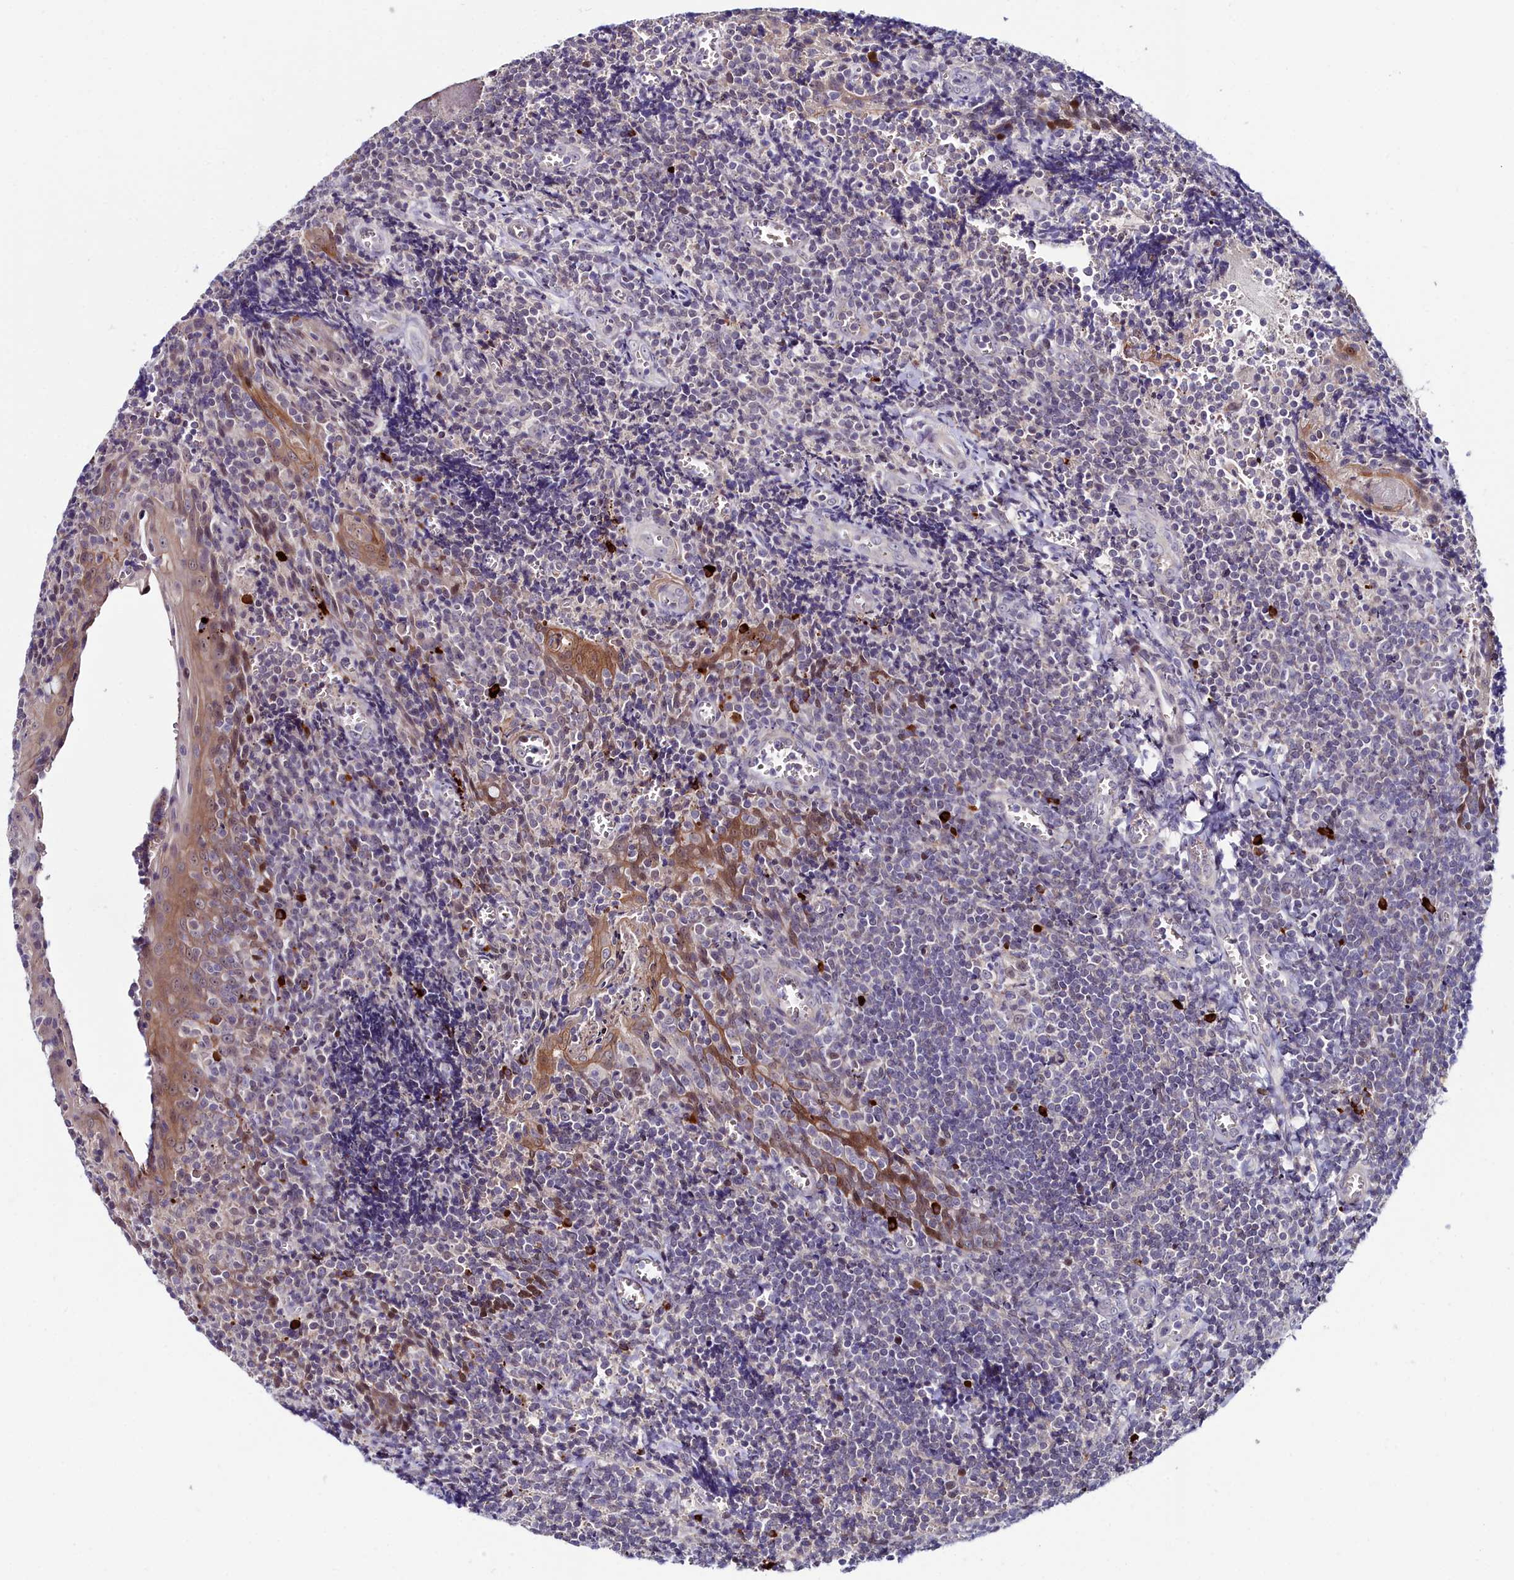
{"staining": {"intensity": "negative", "quantity": "none", "location": "none"}, "tissue": "tonsil", "cell_type": "Germinal center cells", "image_type": "normal", "snomed": [{"axis": "morphology", "description": "Normal tissue, NOS"}, {"axis": "topography", "description": "Tonsil"}], "caption": "DAB (3,3'-diaminobenzidine) immunohistochemical staining of benign human tonsil shows no significant staining in germinal center cells. Brightfield microscopy of immunohistochemistry stained with DAB (brown) and hematoxylin (blue), captured at high magnification.", "gene": "KCTD18", "patient": {"sex": "male", "age": 27}}